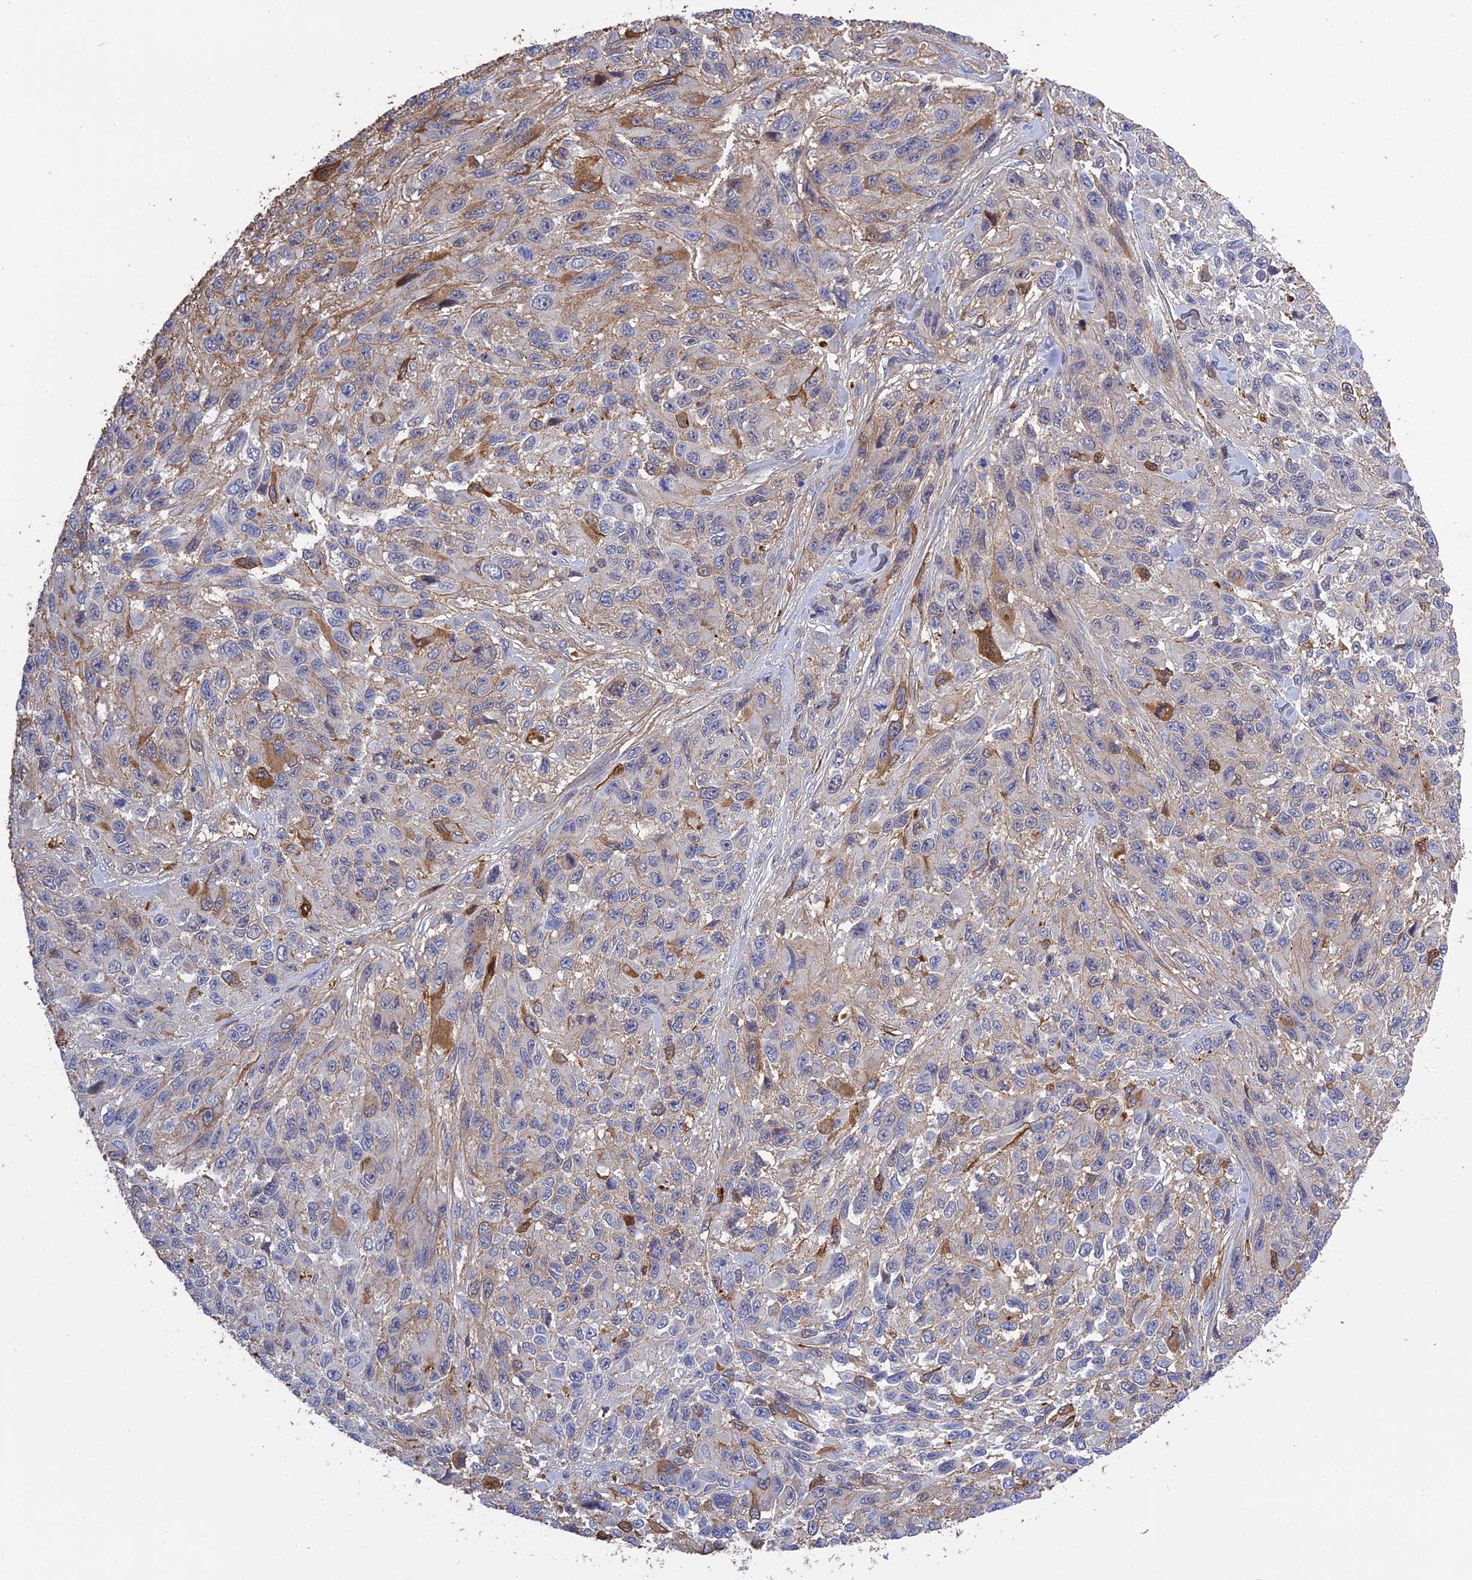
{"staining": {"intensity": "moderate", "quantity": "<25%", "location": "cytoplasmic/membranous"}, "tissue": "melanoma", "cell_type": "Tumor cells", "image_type": "cancer", "snomed": [{"axis": "morphology", "description": "Malignant melanoma, NOS"}, {"axis": "topography", "description": "Skin"}], "caption": "Moderate cytoplasmic/membranous protein expression is seen in about <25% of tumor cells in malignant melanoma.", "gene": "PZP", "patient": {"sex": "female", "age": 96}}